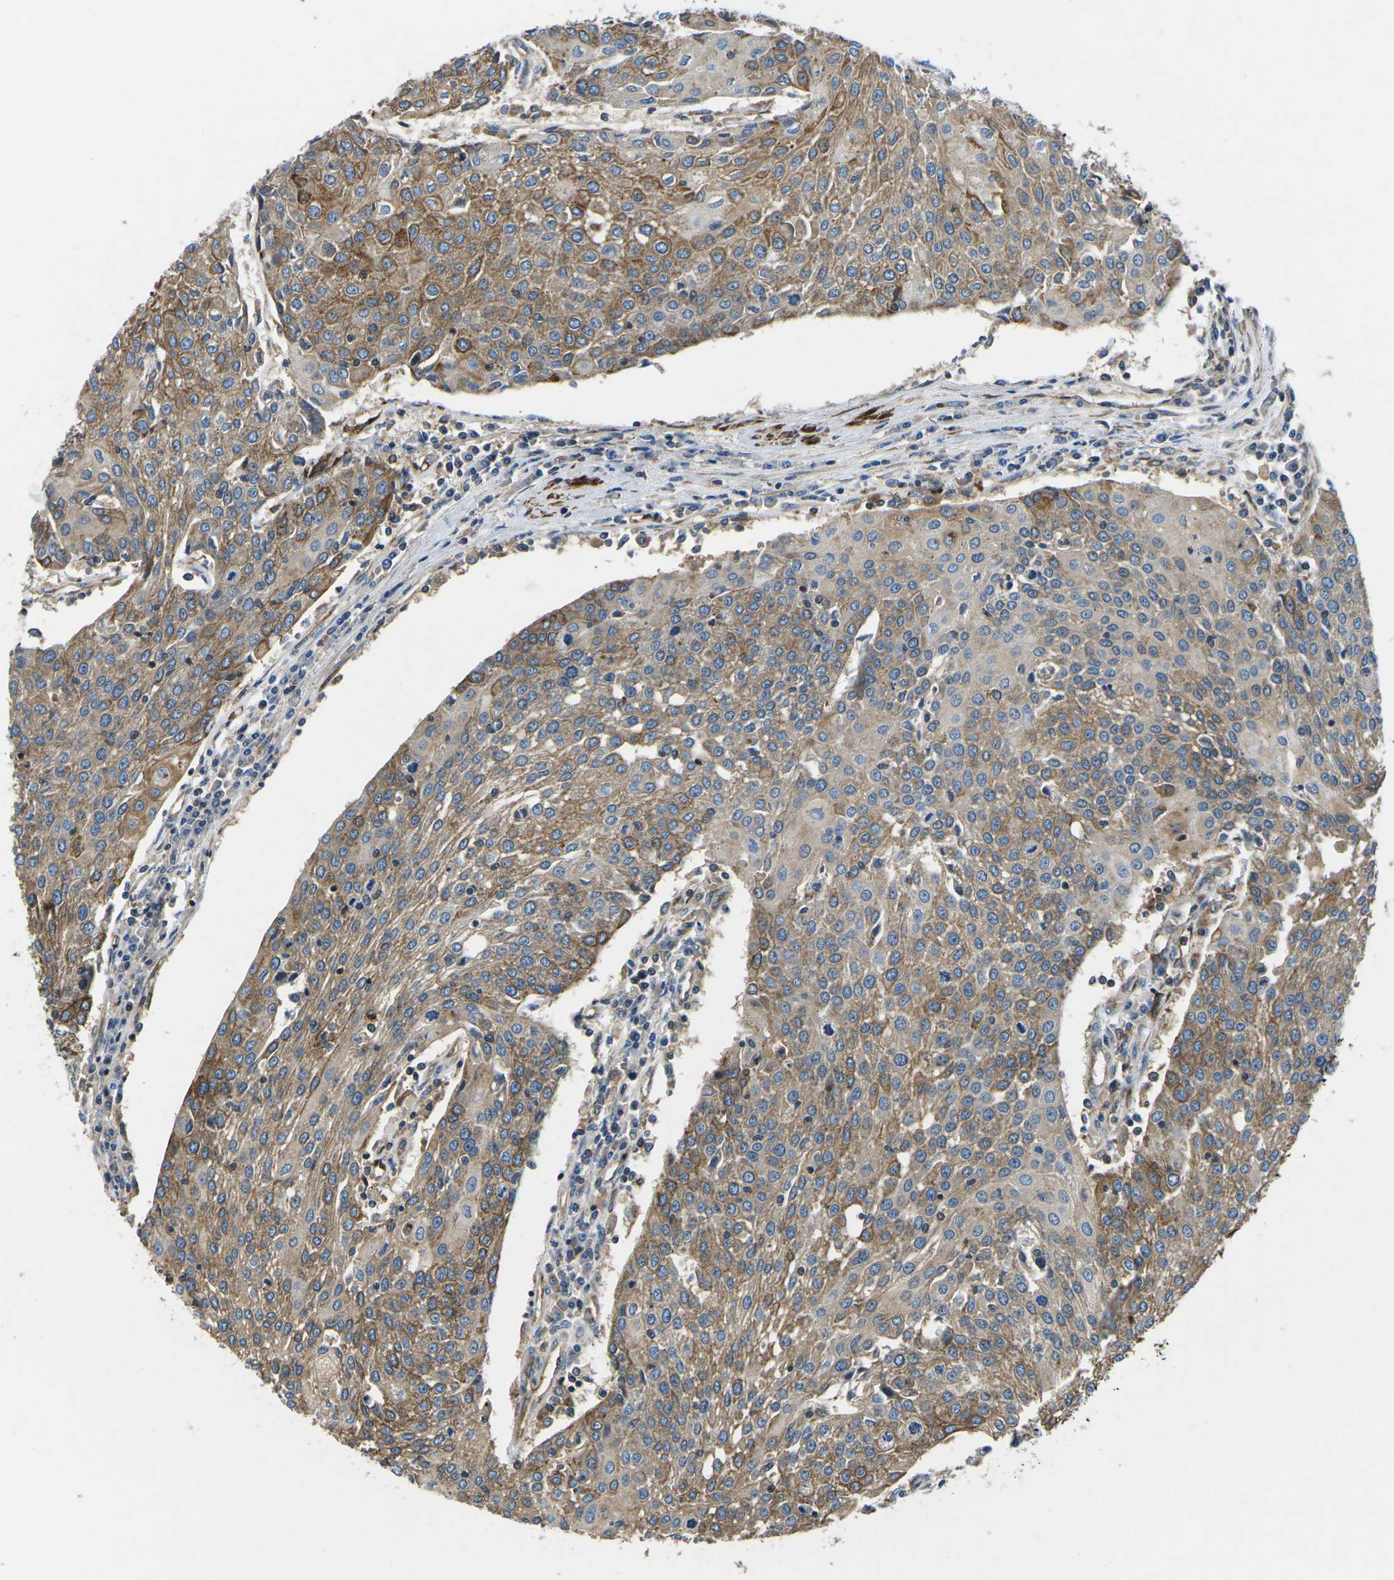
{"staining": {"intensity": "moderate", "quantity": ">75%", "location": "cytoplasmic/membranous"}, "tissue": "urothelial cancer", "cell_type": "Tumor cells", "image_type": "cancer", "snomed": [{"axis": "morphology", "description": "Urothelial carcinoma, High grade"}, {"axis": "topography", "description": "Urinary bladder"}], "caption": "A brown stain shows moderate cytoplasmic/membranous positivity of a protein in human urothelial cancer tumor cells. The protein of interest is shown in brown color, while the nuclei are stained blue.", "gene": "KCNJ15", "patient": {"sex": "female", "age": 85}}